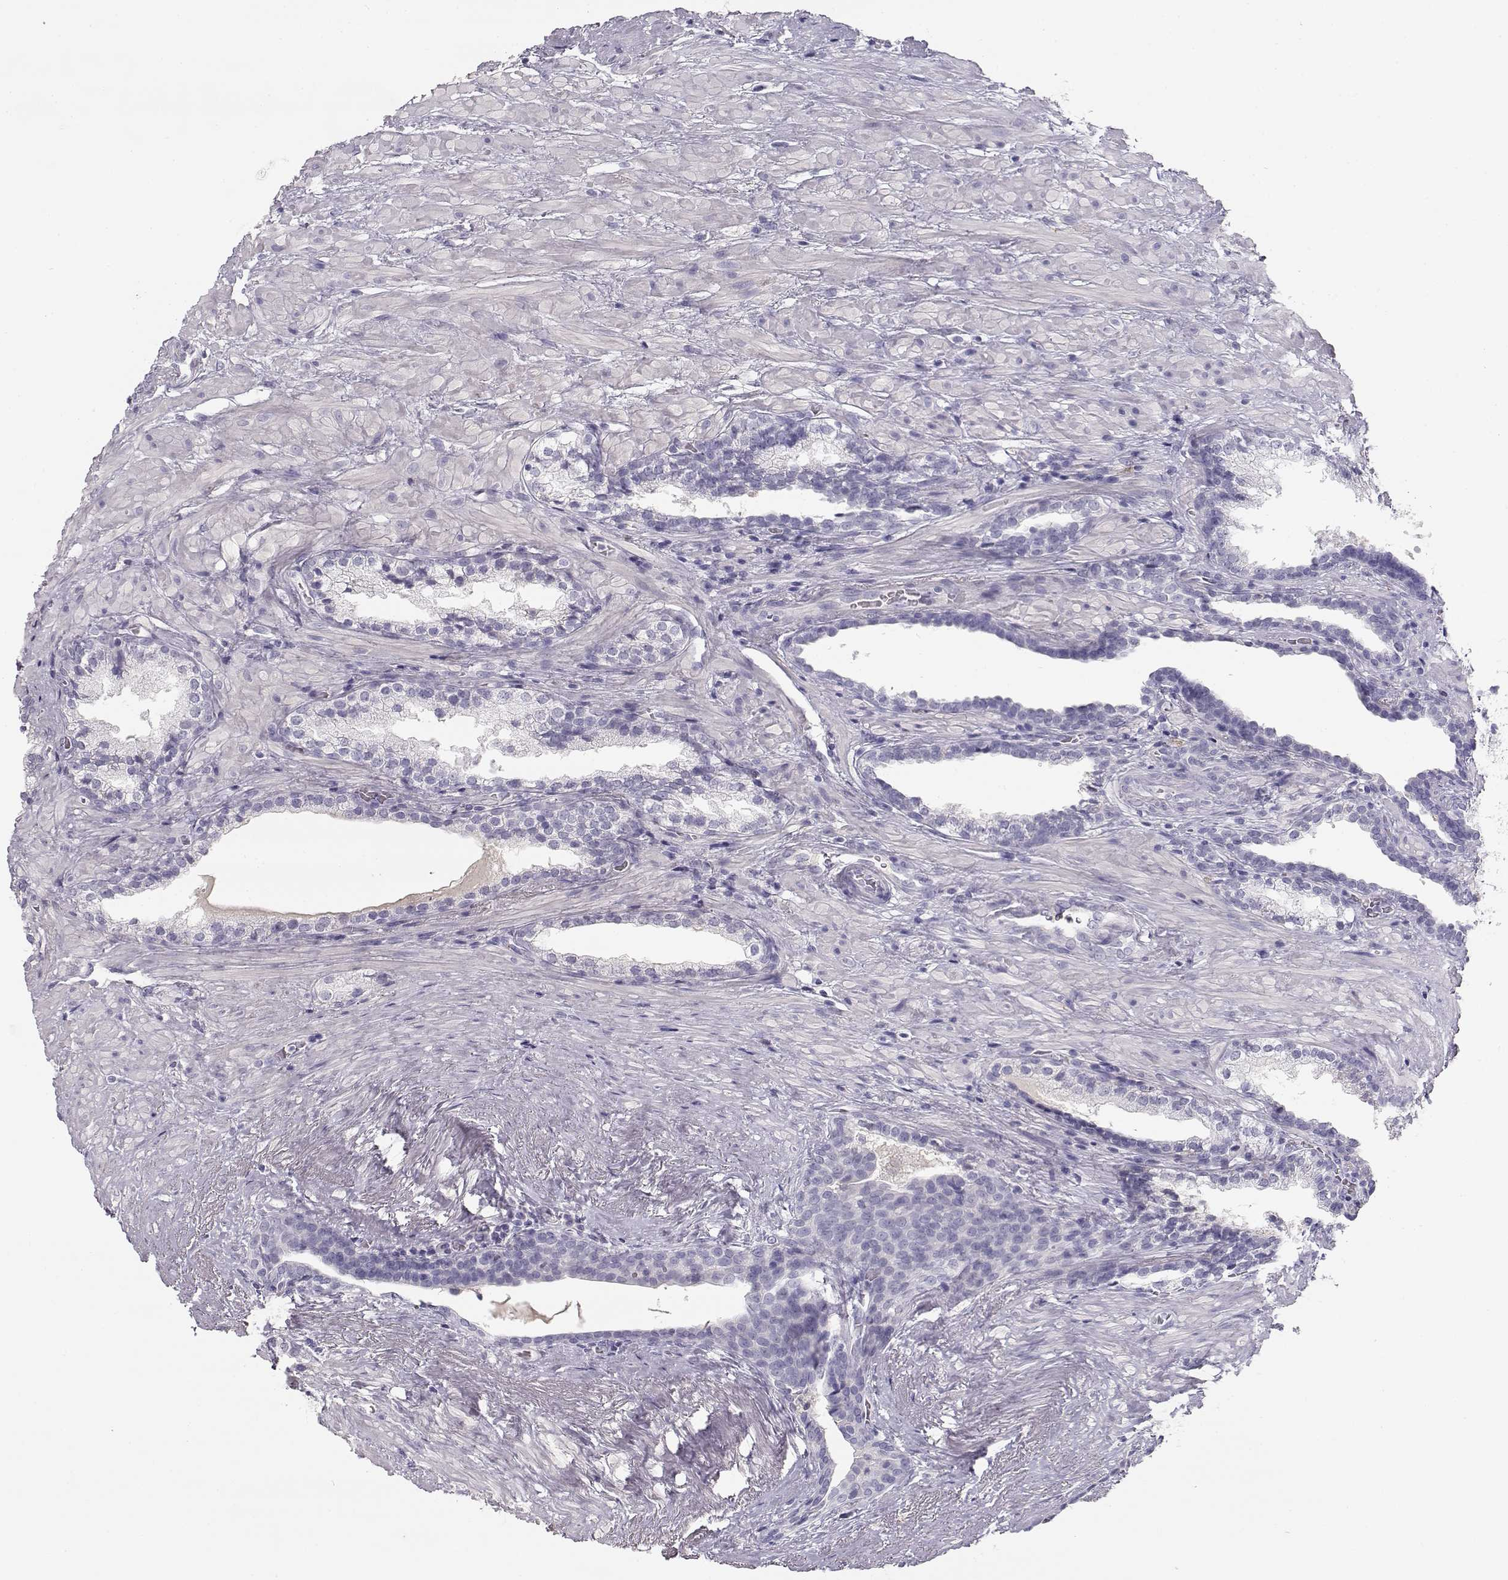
{"staining": {"intensity": "negative", "quantity": "none", "location": "none"}, "tissue": "prostate cancer", "cell_type": "Tumor cells", "image_type": "cancer", "snomed": [{"axis": "morphology", "description": "Adenocarcinoma, NOS"}, {"axis": "topography", "description": "Prostate and seminal vesicle, NOS"}], "caption": "Prostate cancer (adenocarcinoma) stained for a protein using immunohistochemistry (IHC) shows no expression tumor cells.", "gene": "SLCO6A1", "patient": {"sex": "male", "age": 63}}